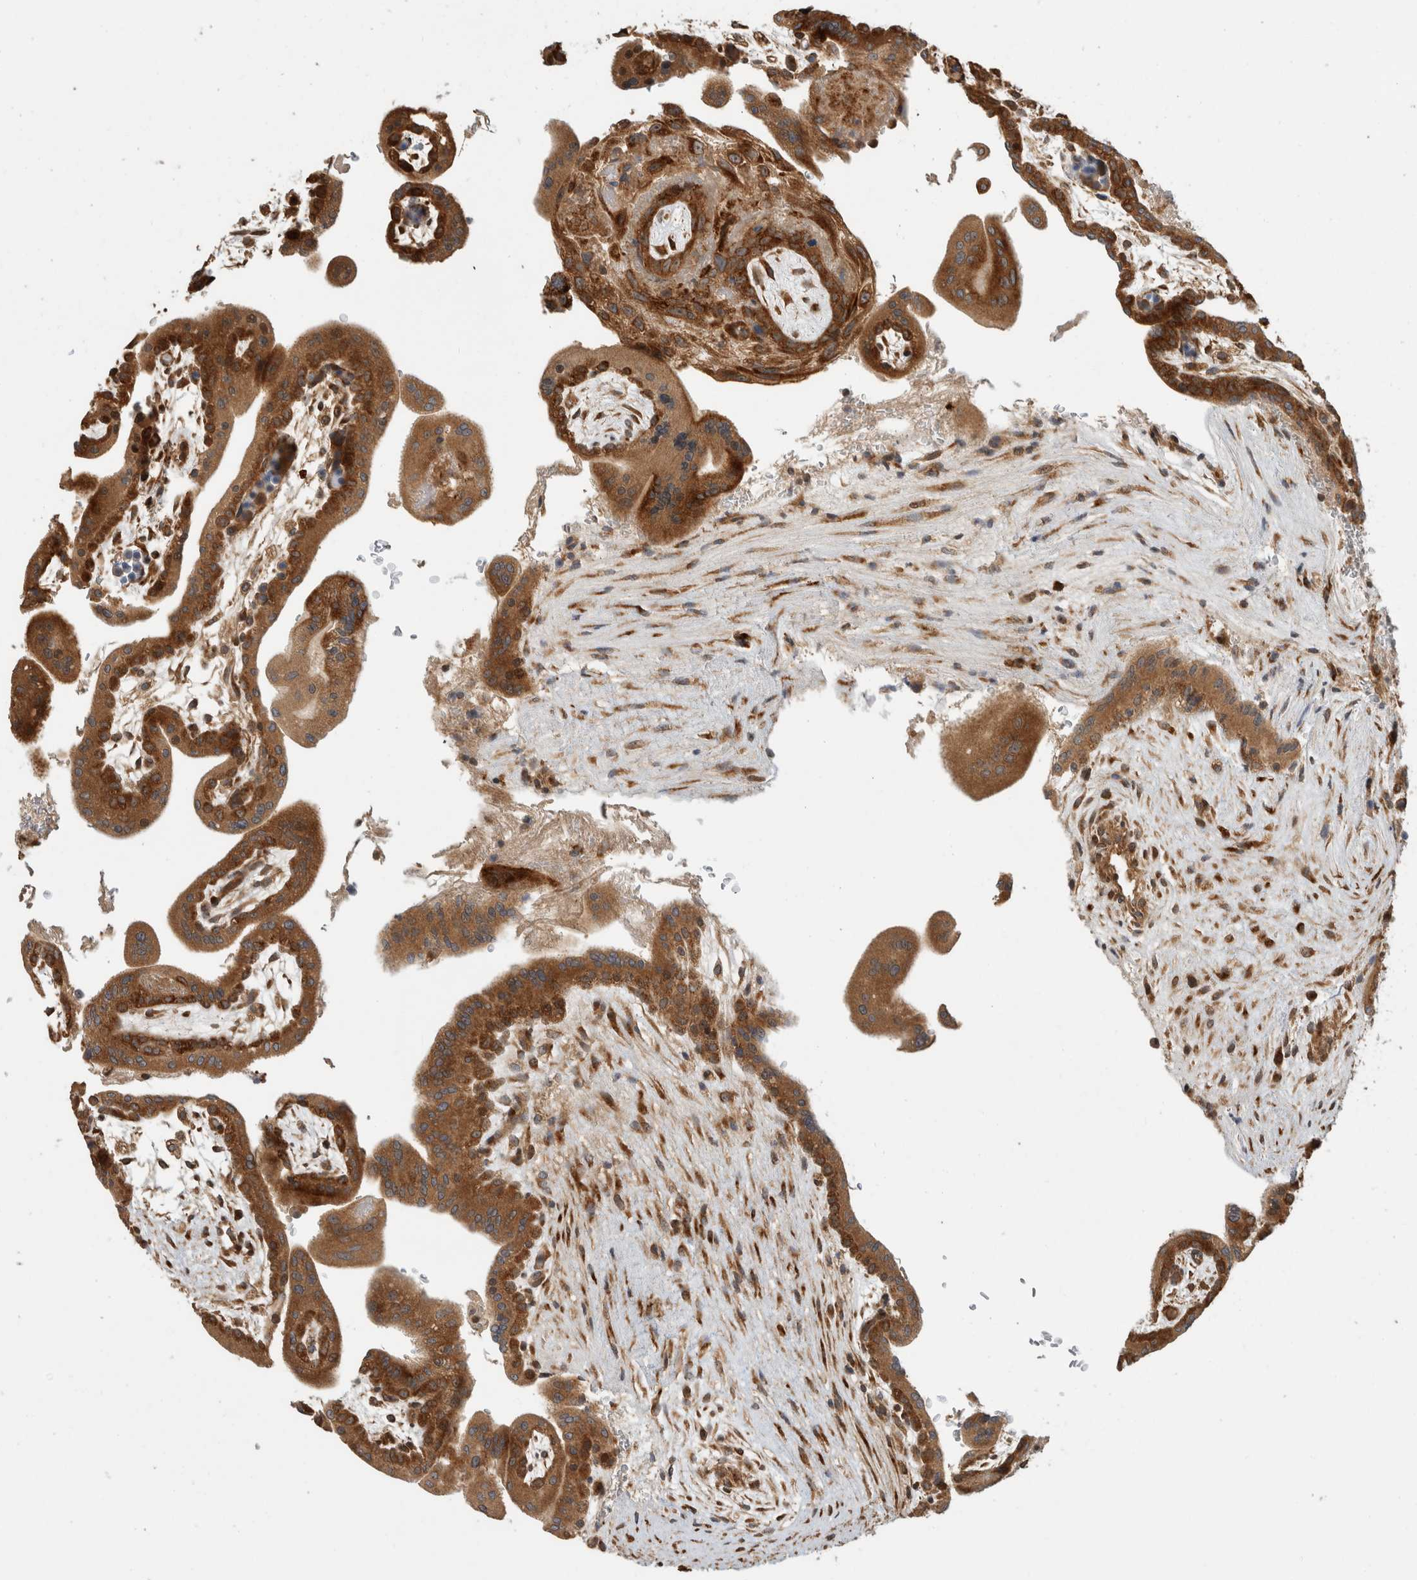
{"staining": {"intensity": "strong", "quantity": ">75%", "location": "cytoplasmic/membranous"}, "tissue": "placenta", "cell_type": "Decidual cells", "image_type": "normal", "snomed": [{"axis": "morphology", "description": "Normal tissue, NOS"}, {"axis": "topography", "description": "Placenta"}], "caption": "Placenta stained for a protein displays strong cytoplasmic/membranous positivity in decidual cells. (DAB (3,3'-diaminobenzidine) IHC, brown staining for protein, blue staining for nuclei).", "gene": "PCDHB15", "patient": {"sex": "female", "age": 35}}